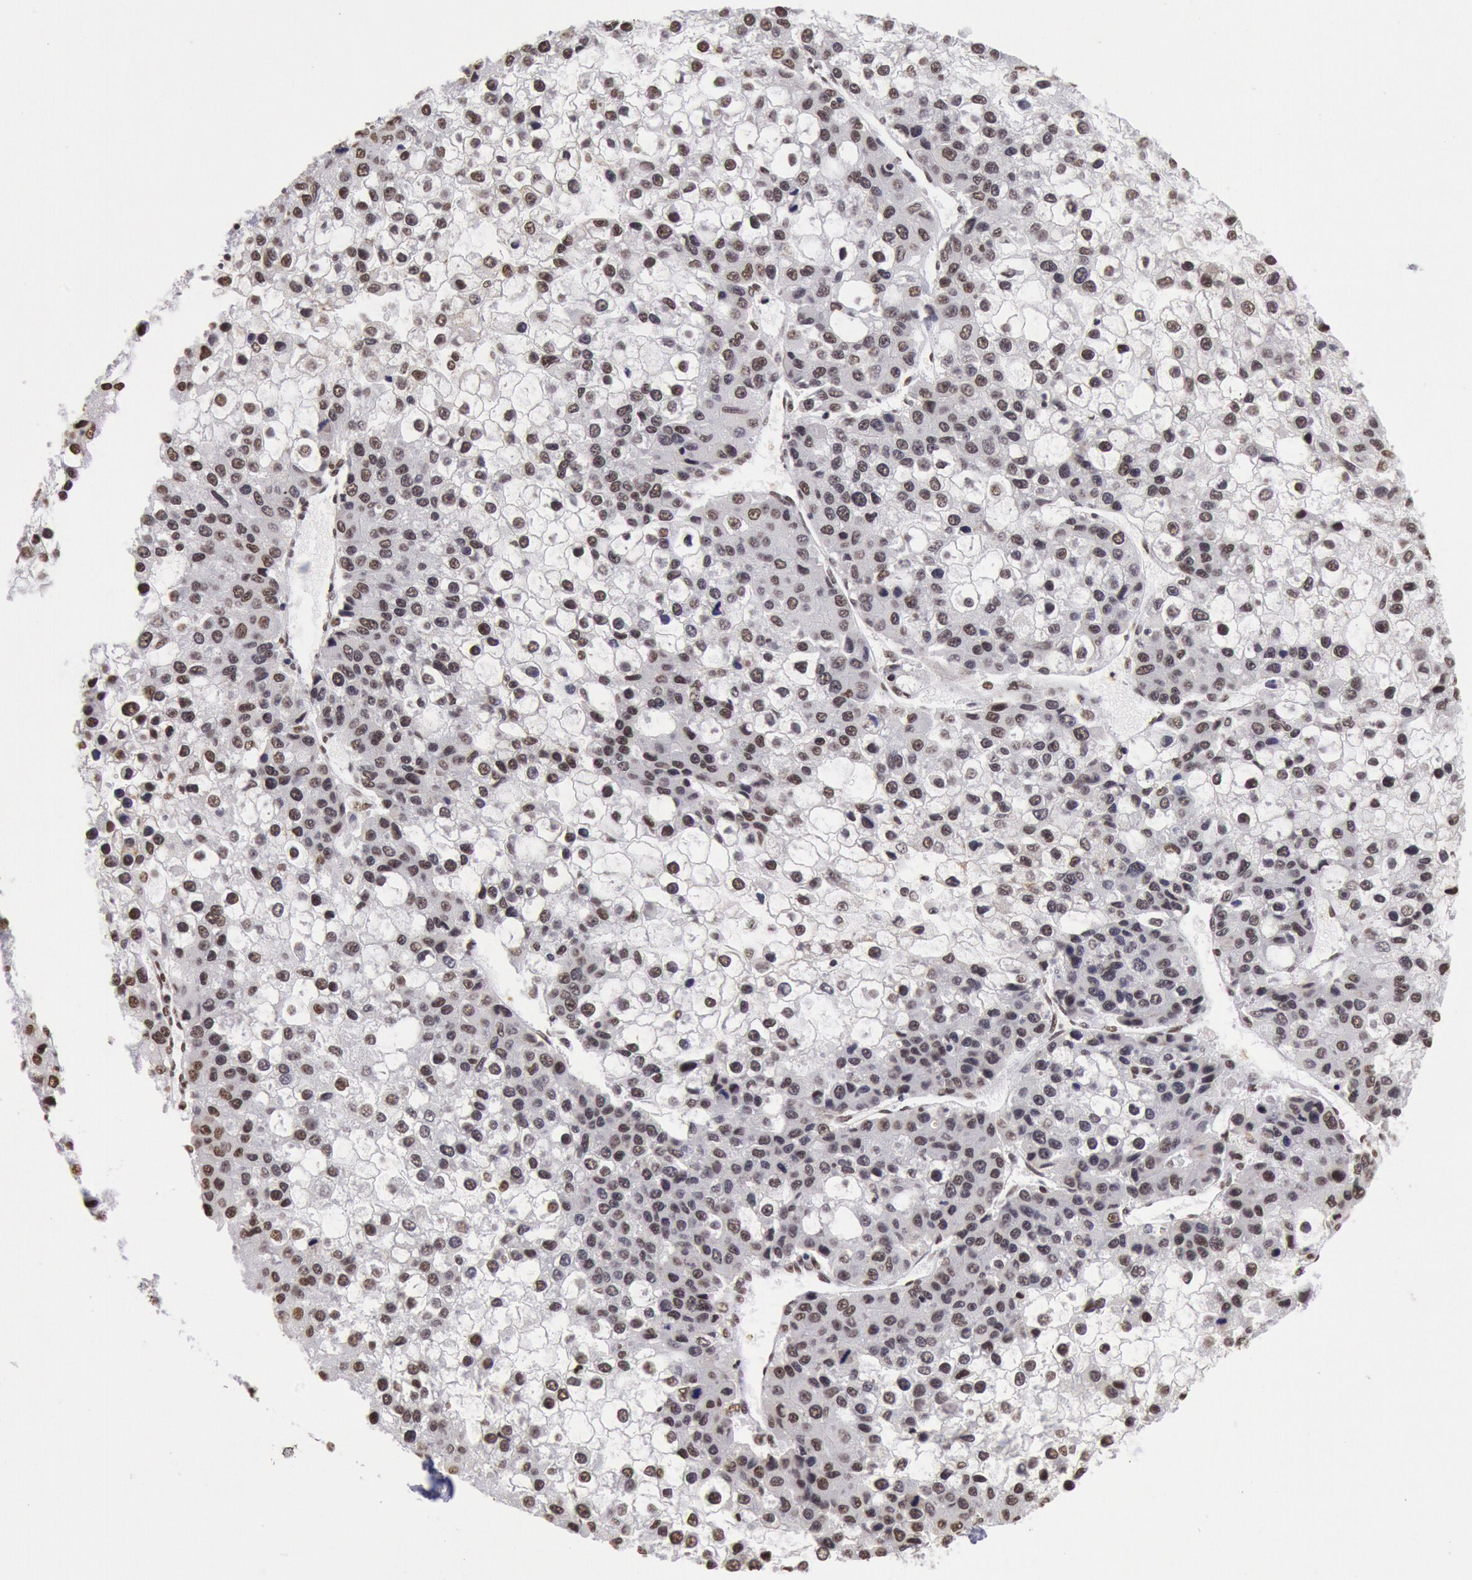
{"staining": {"intensity": "moderate", "quantity": ">75%", "location": "nuclear"}, "tissue": "liver cancer", "cell_type": "Tumor cells", "image_type": "cancer", "snomed": [{"axis": "morphology", "description": "Carcinoma, Hepatocellular, NOS"}, {"axis": "topography", "description": "Liver"}], "caption": "The histopathology image displays immunohistochemical staining of hepatocellular carcinoma (liver). There is moderate nuclear expression is present in approximately >75% of tumor cells. (DAB (3,3'-diaminobenzidine) = brown stain, brightfield microscopy at high magnification).", "gene": "SNRPD3", "patient": {"sex": "female", "age": 66}}